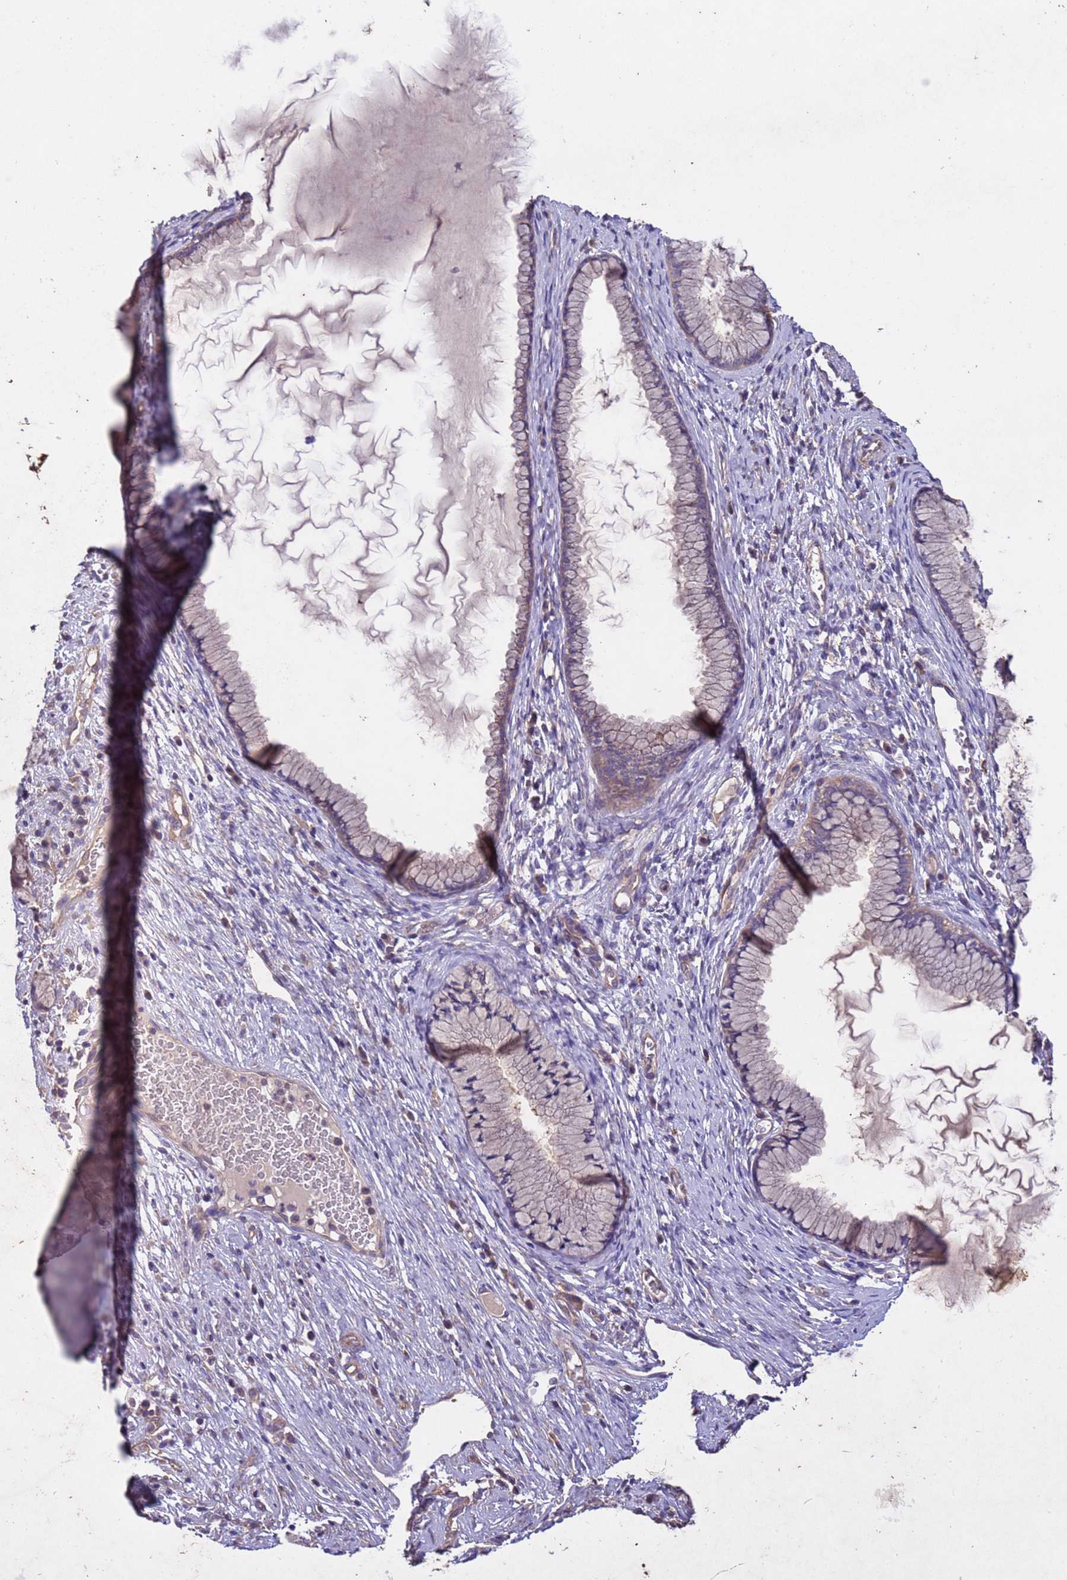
{"staining": {"intensity": "negative", "quantity": "none", "location": "none"}, "tissue": "cervix", "cell_type": "Glandular cells", "image_type": "normal", "snomed": [{"axis": "morphology", "description": "Normal tissue, NOS"}, {"axis": "topography", "description": "Cervix"}], "caption": "There is no significant expression in glandular cells of cervix. The staining is performed using DAB brown chromogen with nuclei counter-stained in using hematoxylin.", "gene": "MTX3", "patient": {"sex": "female", "age": 42}}